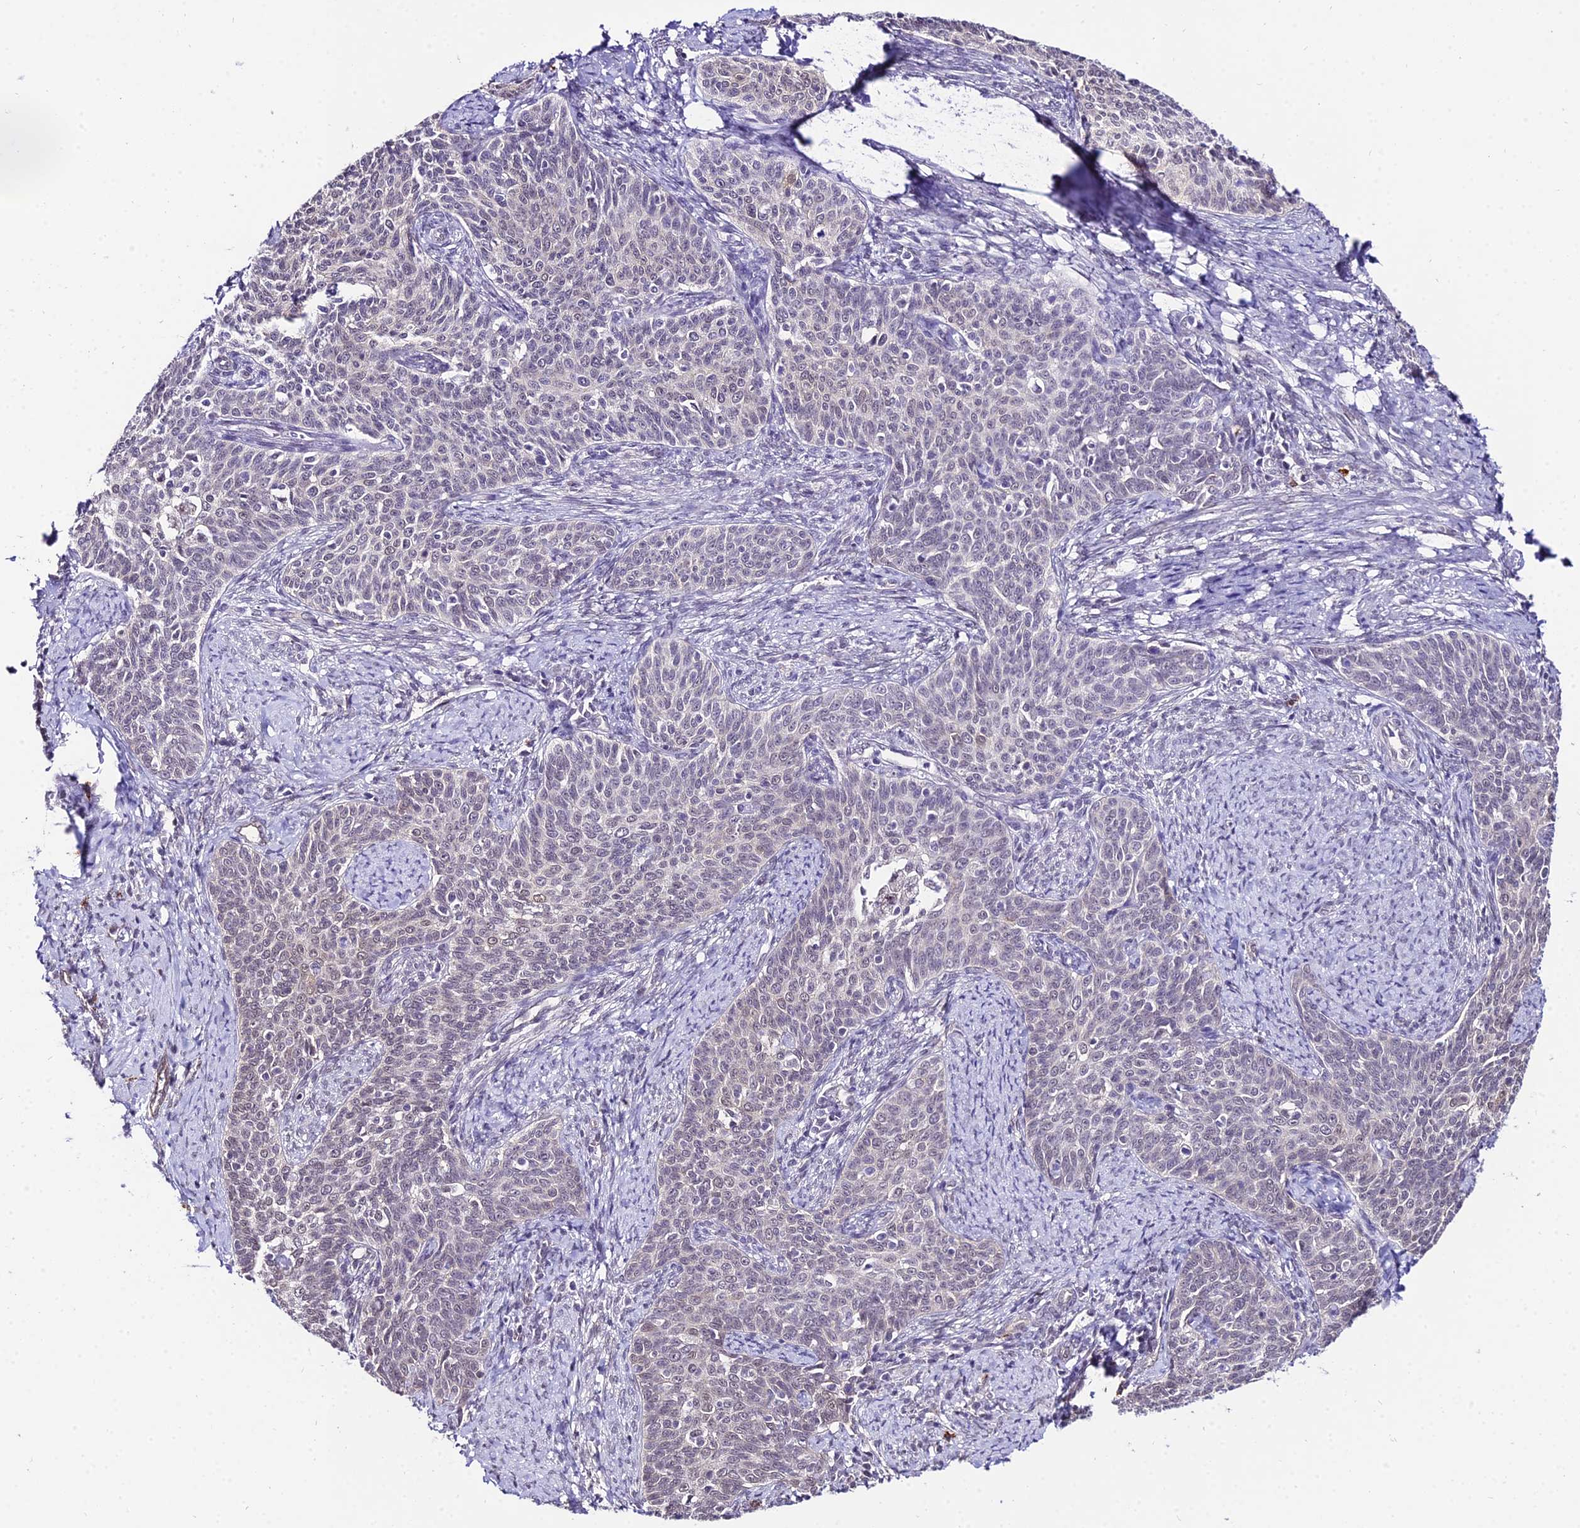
{"staining": {"intensity": "negative", "quantity": "none", "location": "none"}, "tissue": "cervical cancer", "cell_type": "Tumor cells", "image_type": "cancer", "snomed": [{"axis": "morphology", "description": "Squamous cell carcinoma, NOS"}, {"axis": "topography", "description": "Cervix"}], "caption": "A photomicrograph of cervical cancer stained for a protein exhibits no brown staining in tumor cells. The staining was performed using DAB (3,3'-diaminobenzidine) to visualize the protein expression in brown, while the nuclei were stained in blue with hematoxylin (Magnification: 20x).", "gene": "POLR2I", "patient": {"sex": "female", "age": 39}}